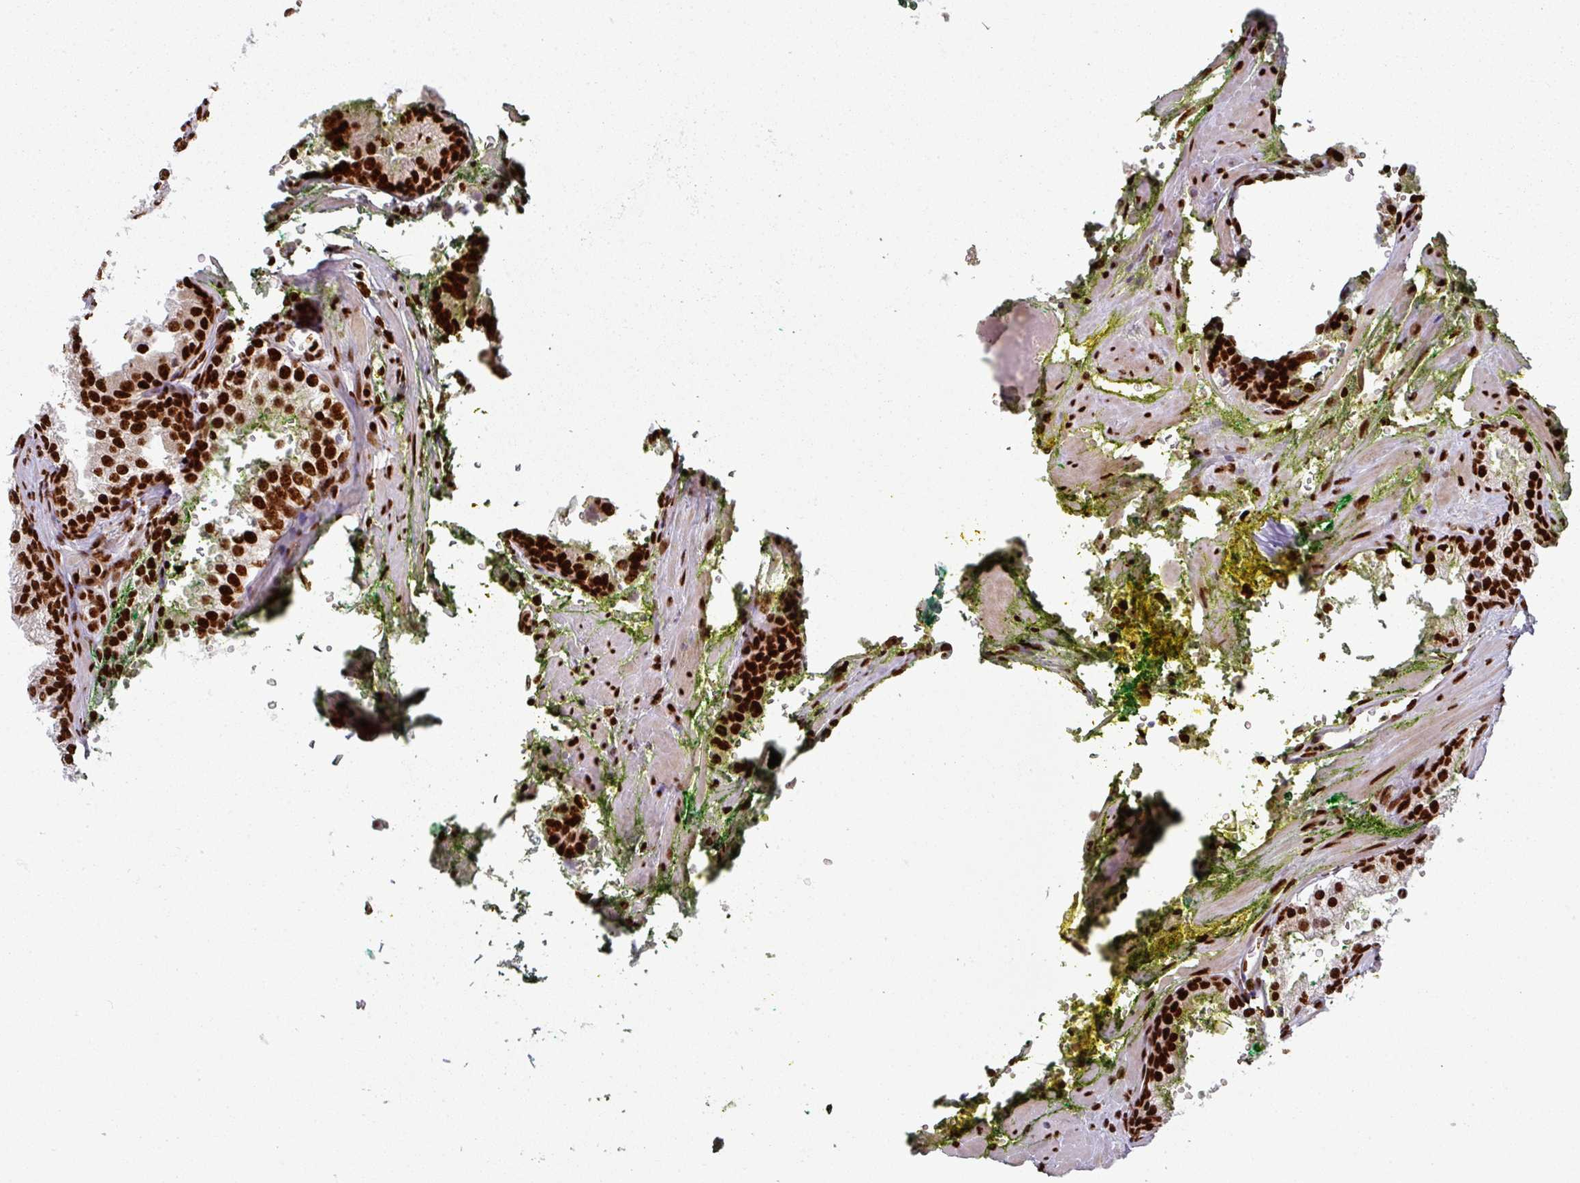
{"staining": {"intensity": "strong", "quantity": ">75%", "location": "nuclear"}, "tissue": "prostate cancer", "cell_type": "Tumor cells", "image_type": "cancer", "snomed": [{"axis": "morphology", "description": "Adenocarcinoma, High grade"}, {"axis": "topography", "description": "Prostate"}], "caption": "Immunohistochemistry (IHC) histopathology image of prostate cancer (high-grade adenocarcinoma) stained for a protein (brown), which shows high levels of strong nuclear positivity in about >75% of tumor cells.", "gene": "SIK3", "patient": {"sex": "male", "age": 71}}